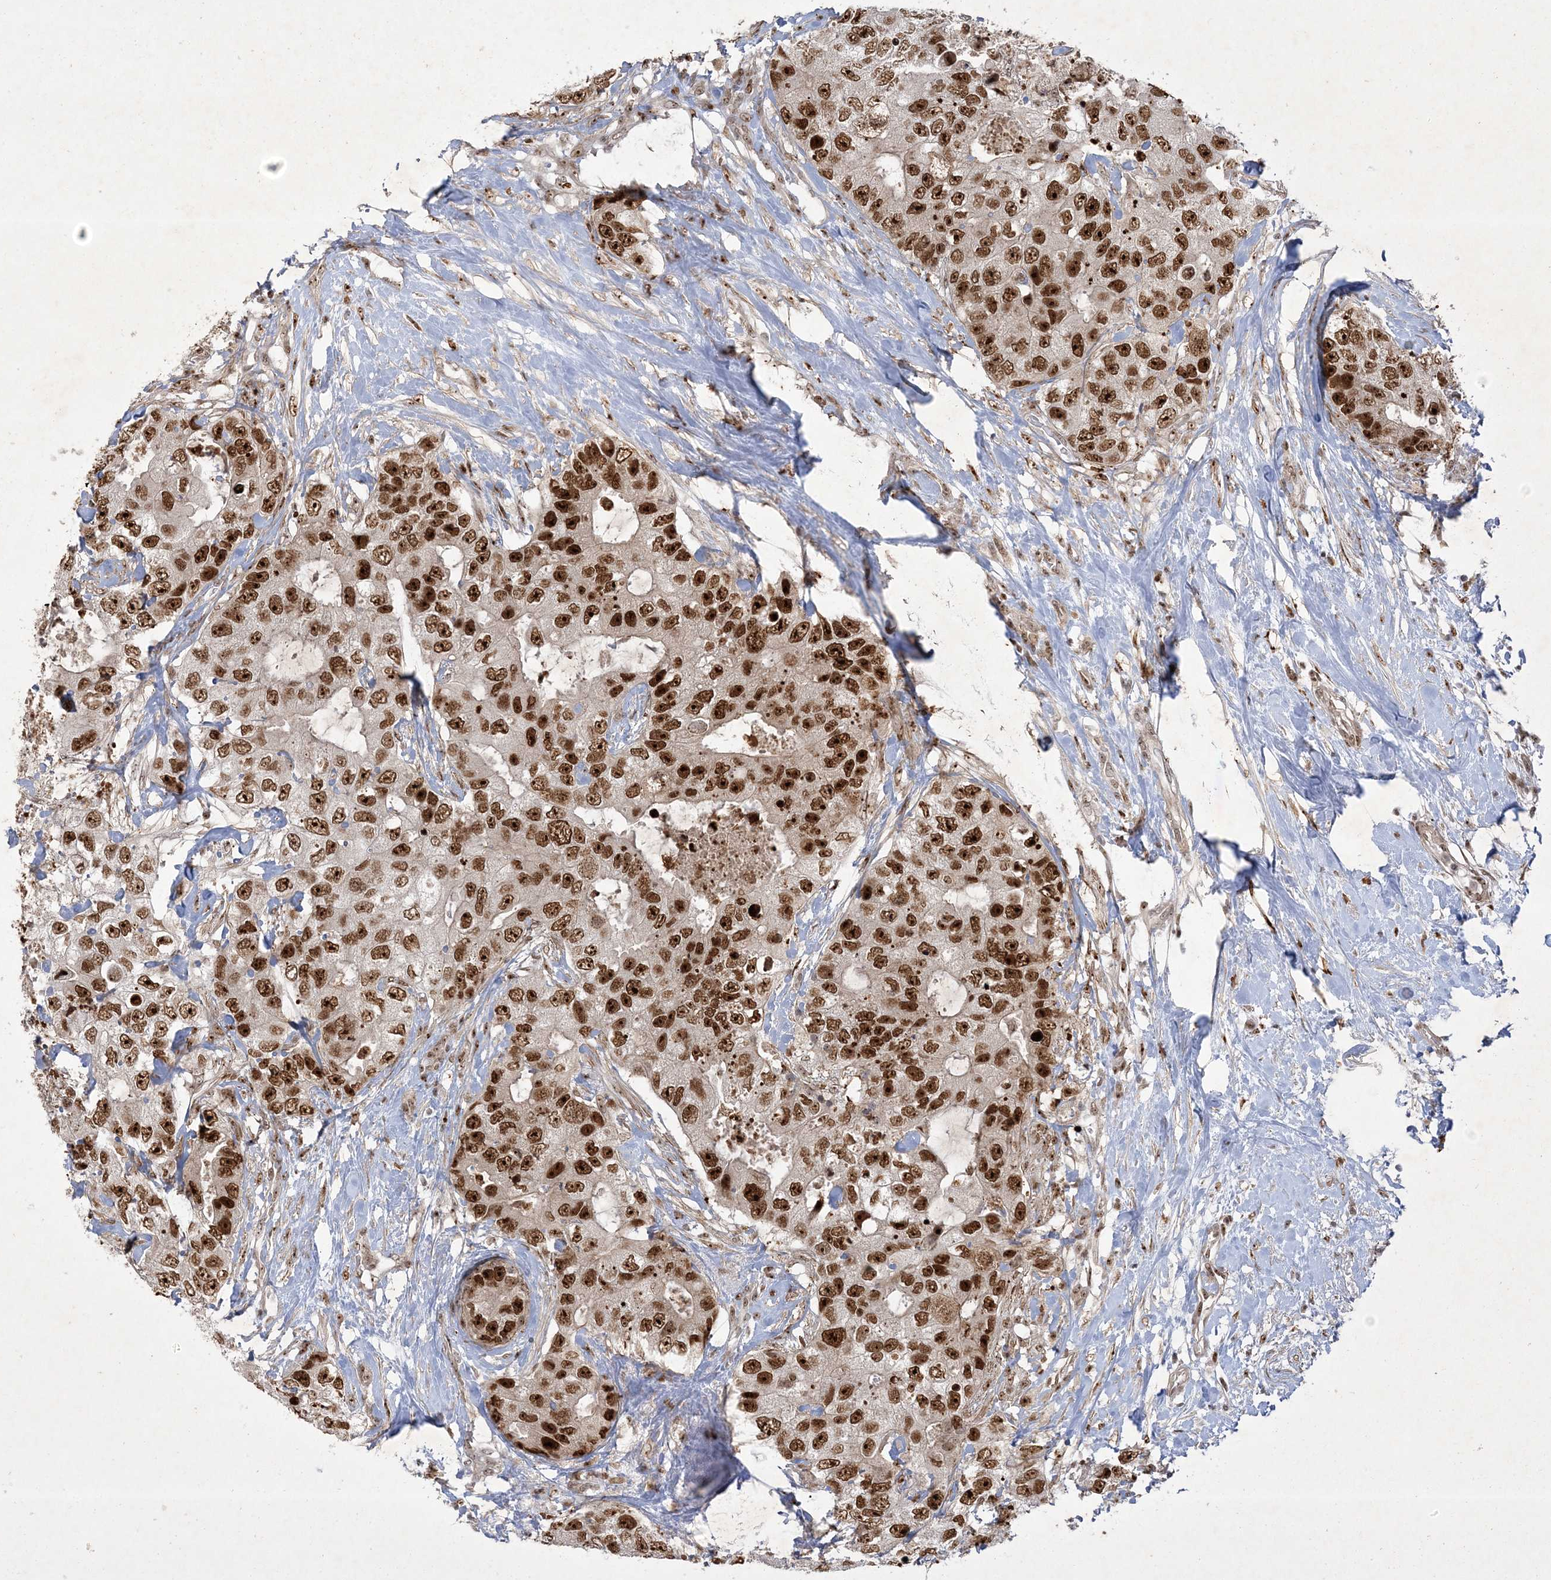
{"staining": {"intensity": "strong", "quantity": ">75%", "location": "nuclear"}, "tissue": "breast cancer", "cell_type": "Tumor cells", "image_type": "cancer", "snomed": [{"axis": "morphology", "description": "Duct carcinoma"}, {"axis": "topography", "description": "Breast"}], "caption": "Immunohistochemical staining of human breast invasive ductal carcinoma demonstrates high levels of strong nuclear protein staining in approximately >75% of tumor cells. Immunohistochemistry (ihc) stains the protein in brown and the nuclei are stained blue.", "gene": "NPM3", "patient": {"sex": "female", "age": 62}}